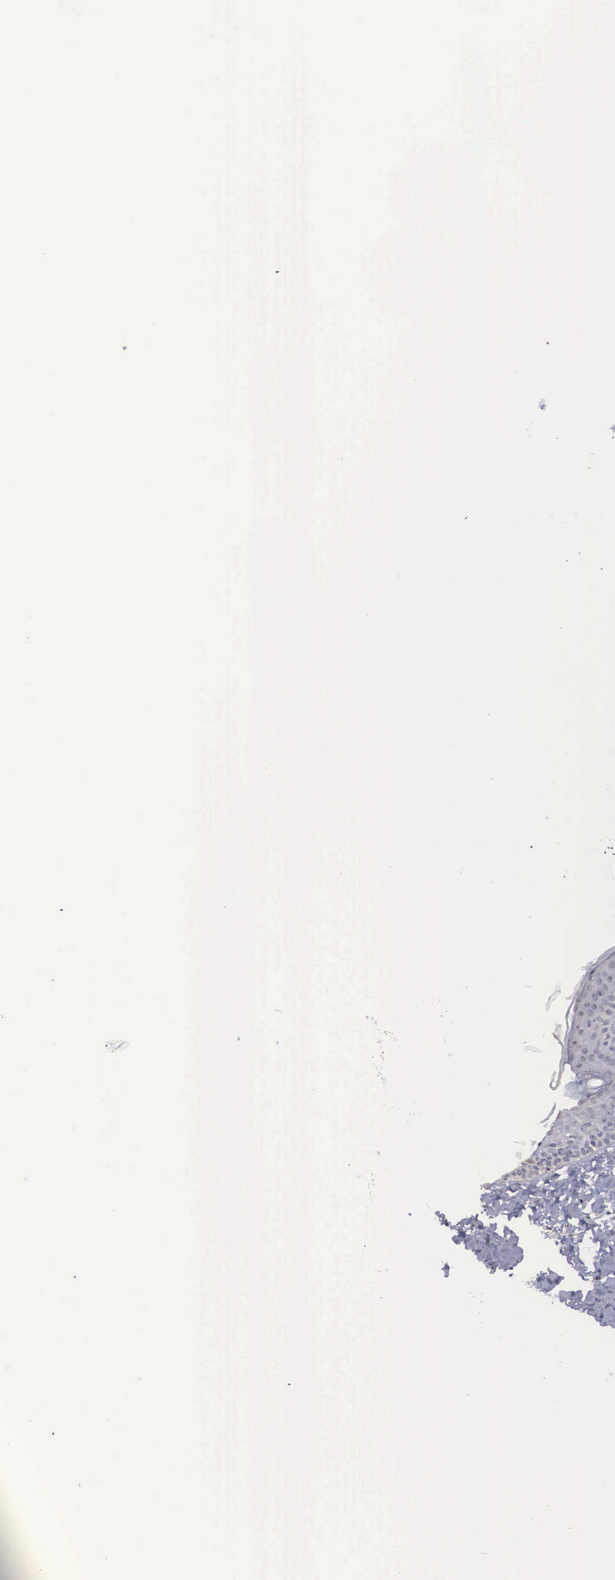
{"staining": {"intensity": "negative", "quantity": "none", "location": "none"}, "tissue": "skin", "cell_type": "Fibroblasts", "image_type": "normal", "snomed": [{"axis": "morphology", "description": "Normal tissue, NOS"}, {"axis": "topography", "description": "Skin"}], "caption": "High magnification brightfield microscopy of unremarkable skin stained with DAB (brown) and counterstained with hematoxylin (blue): fibroblasts show no significant expression.", "gene": "CRELD2", "patient": {"sex": "male", "age": 86}}